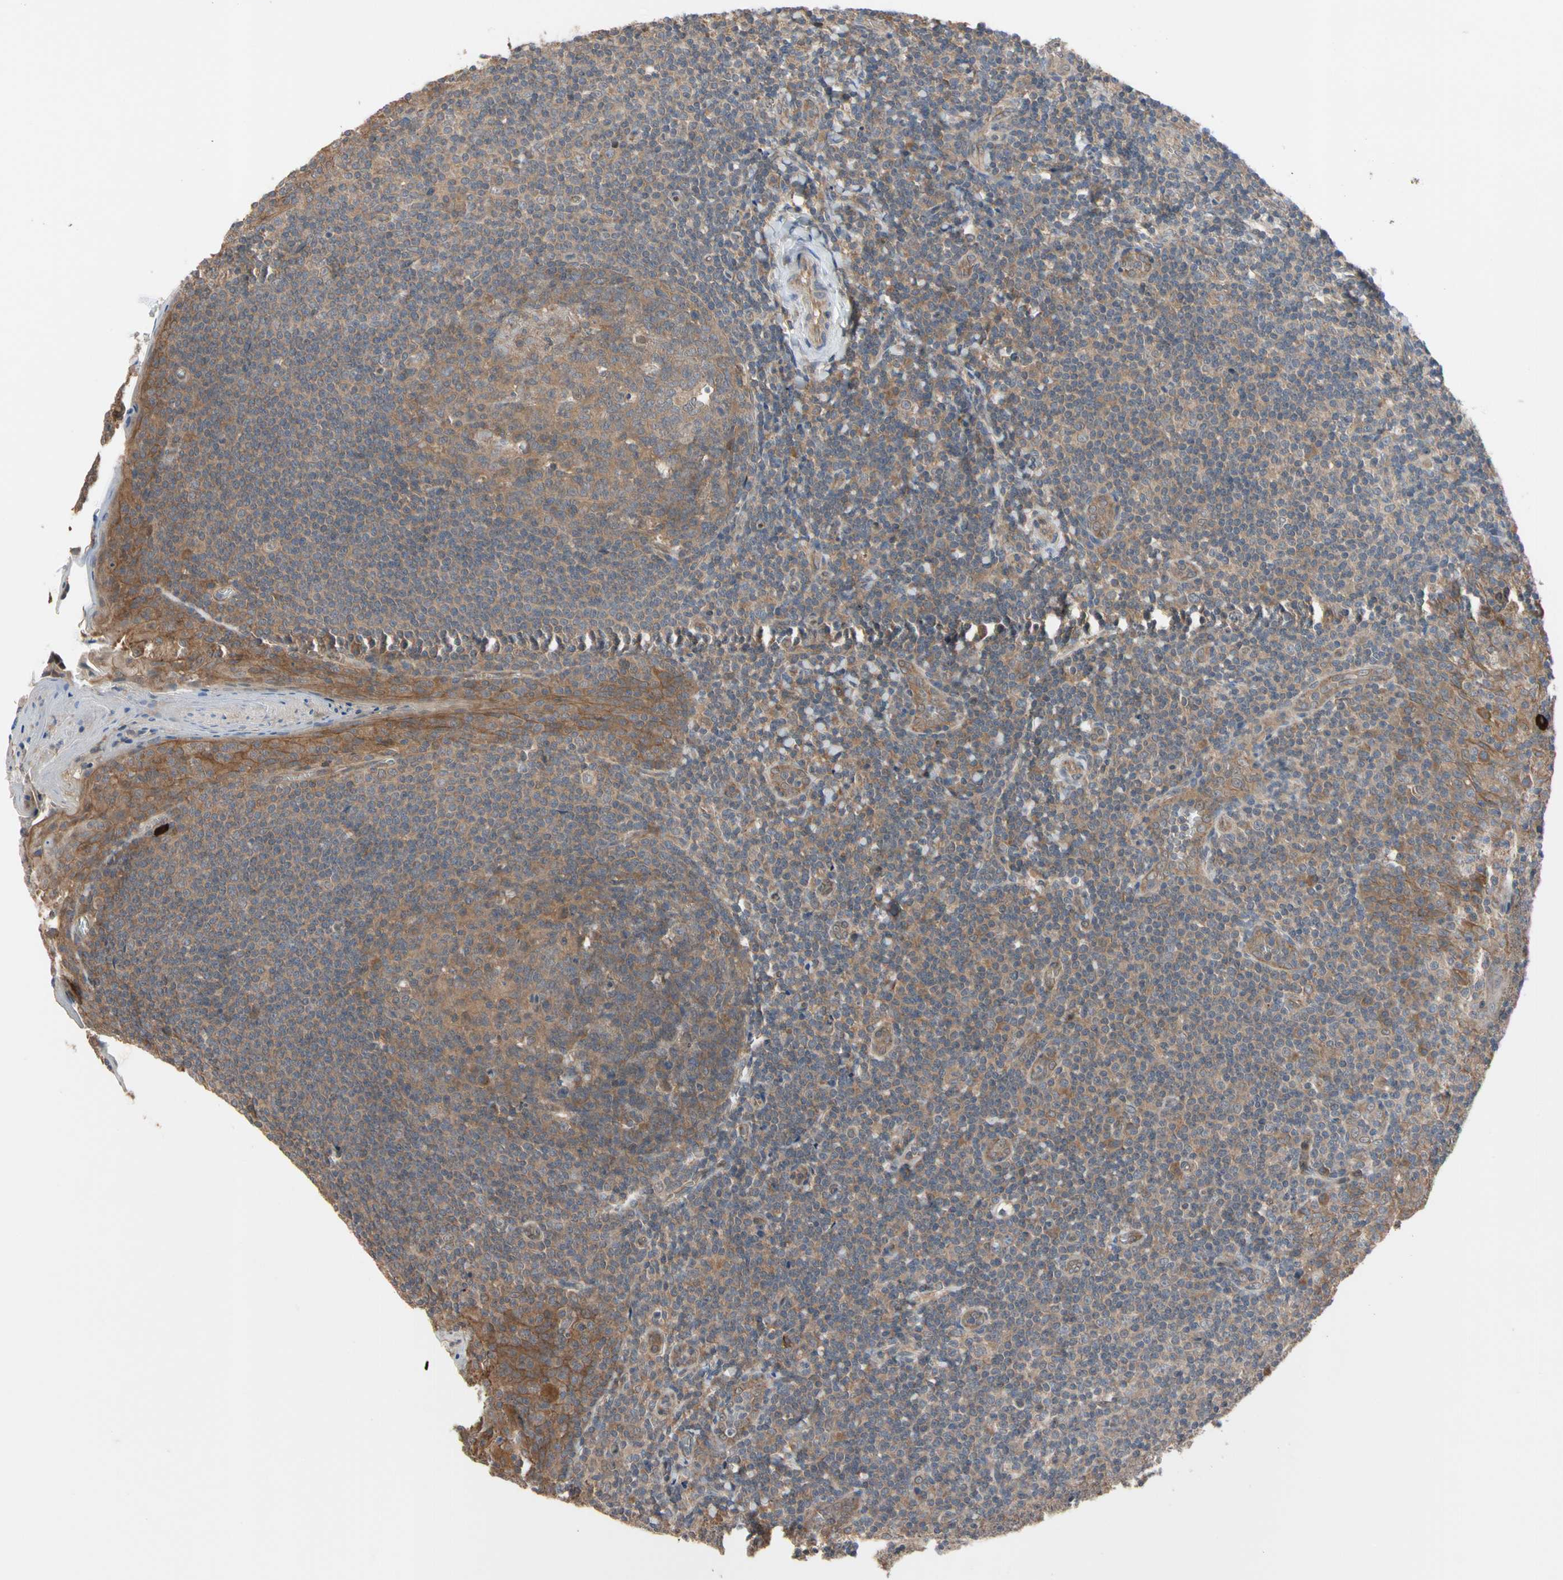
{"staining": {"intensity": "moderate", "quantity": ">75%", "location": "cytoplasmic/membranous"}, "tissue": "tonsil", "cell_type": "Germinal center cells", "image_type": "normal", "snomed": [{"axis": "morphology", "description": "Normal tissue, NOS"}, {"axis": "topography", "description": "Tonsil"}], "caption": "Tonsil stained for a protein (brown) exhibits moderate cytoplasmic/membranous positive staining in approximately >75% of germinal center cells.", "gene": "DPP8", "patient": {"sex": "male", "age": 31}}